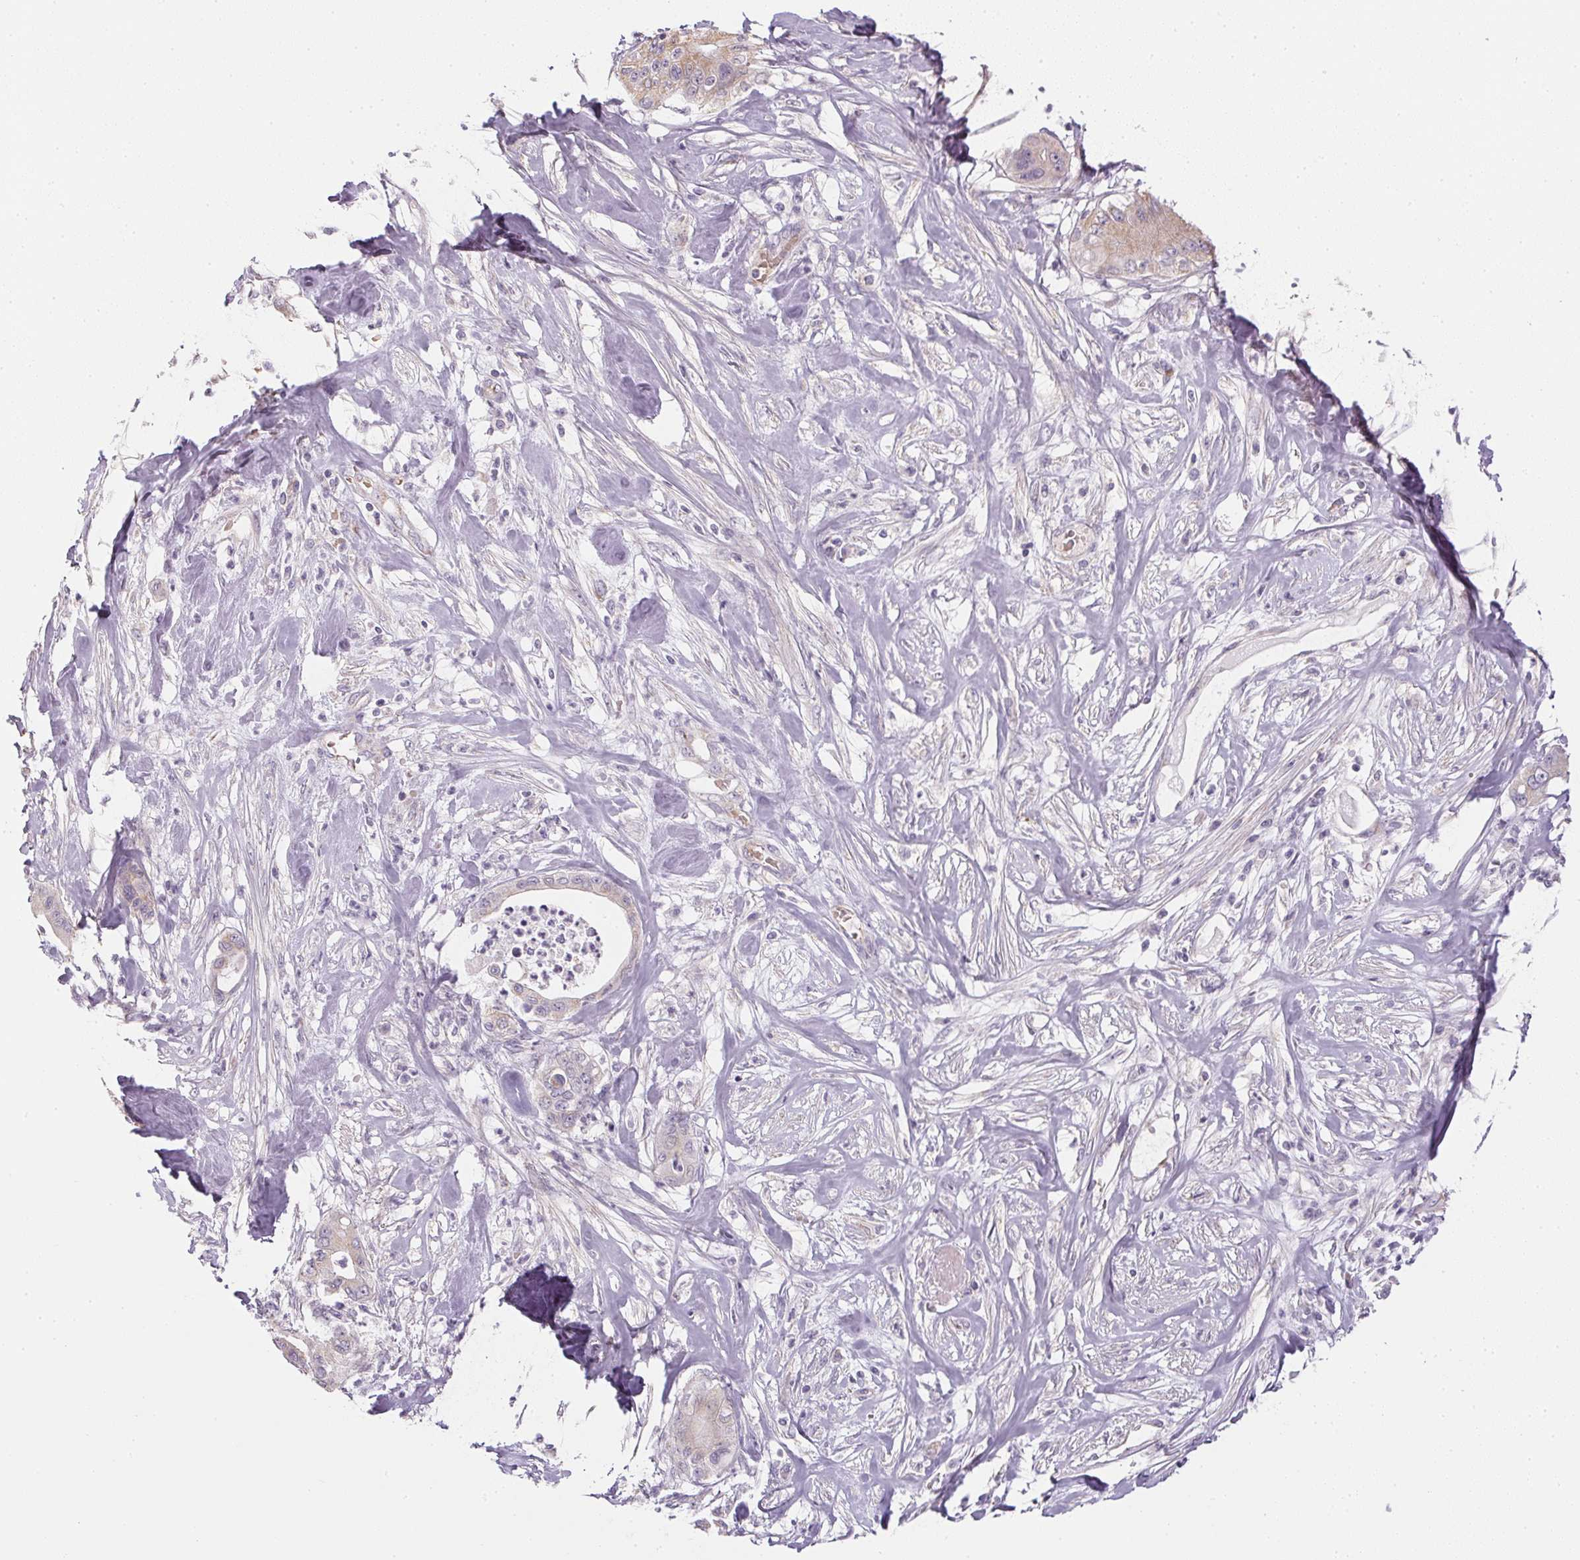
{"staining": {"intensity": "weak", "quantity": "<25%", "location": "cytoplasmic/membranous"}, "tissue": "pancreatic cancer", "cell_type": "Tumor cells", "image_type": "cancer", "snomed": [{"axis": "morphology", "description": "Adenocarcinoma, NOS"}, {"axis": "topography", "description": "Pancreas"}], "caption": "Histopathology image shows no protein staining in tumor cells of pancreatic cancer tissue.", "gene": "SMYD1", "patient": {"sex": "male", "age": 71}}